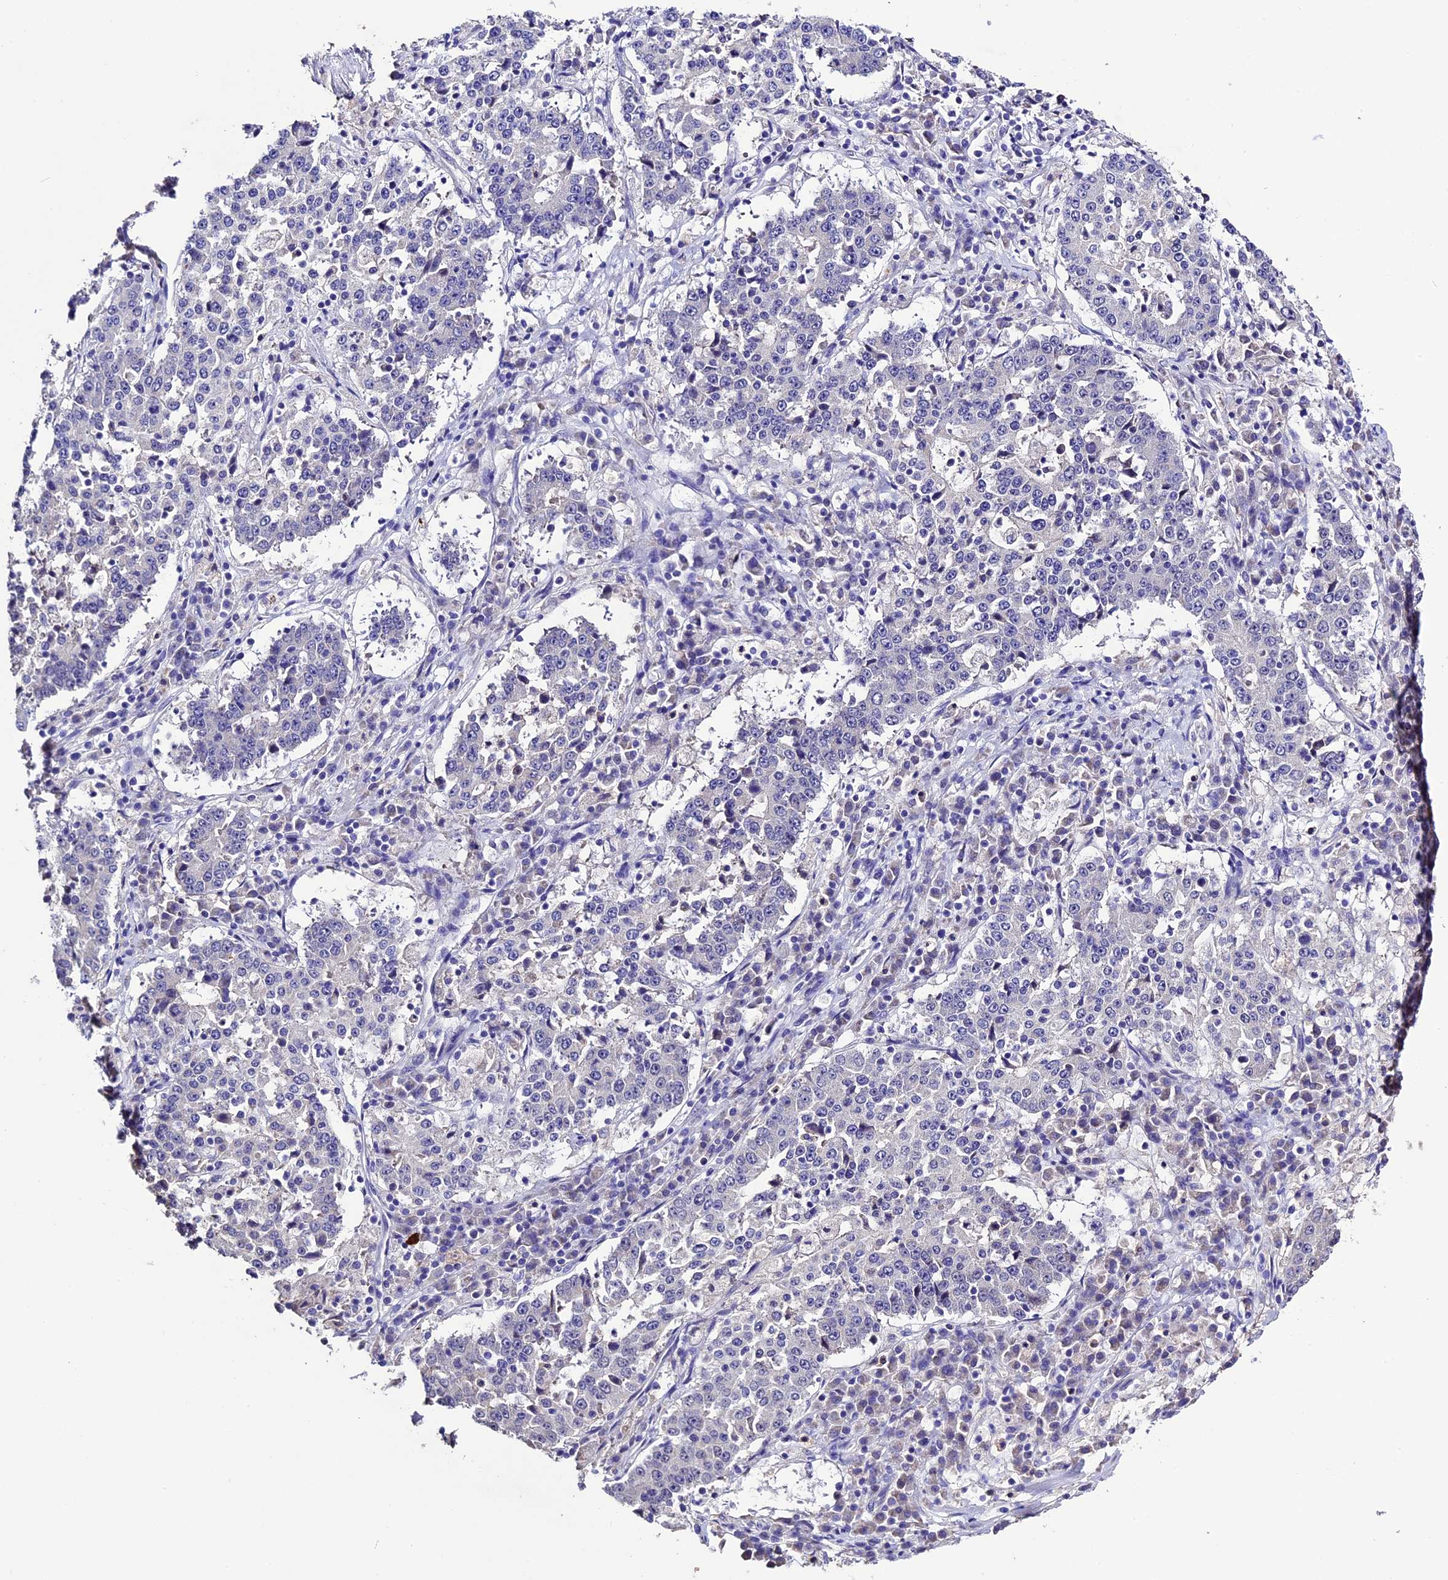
{"staining": {"intensity": "negative", "quantity": "none", "location": "none"}, "tissue": "stomach cancer", "cell_type": "Tumor cells", "image_type": "cancer", "snomed": [{"axis": "morphology", "description": "Adenocarcinoma, NOS"}, {"axis": "topography", "description": "Stomach"}], "caption": "DAB (3,3'-diaminobenzidine) immunohistochemical staining of human stomach adenocarcinoma exhibits no significant expression in tumor cells.", "gene": "DIS3L", "patient": {"sex": "male", "age": 59}}